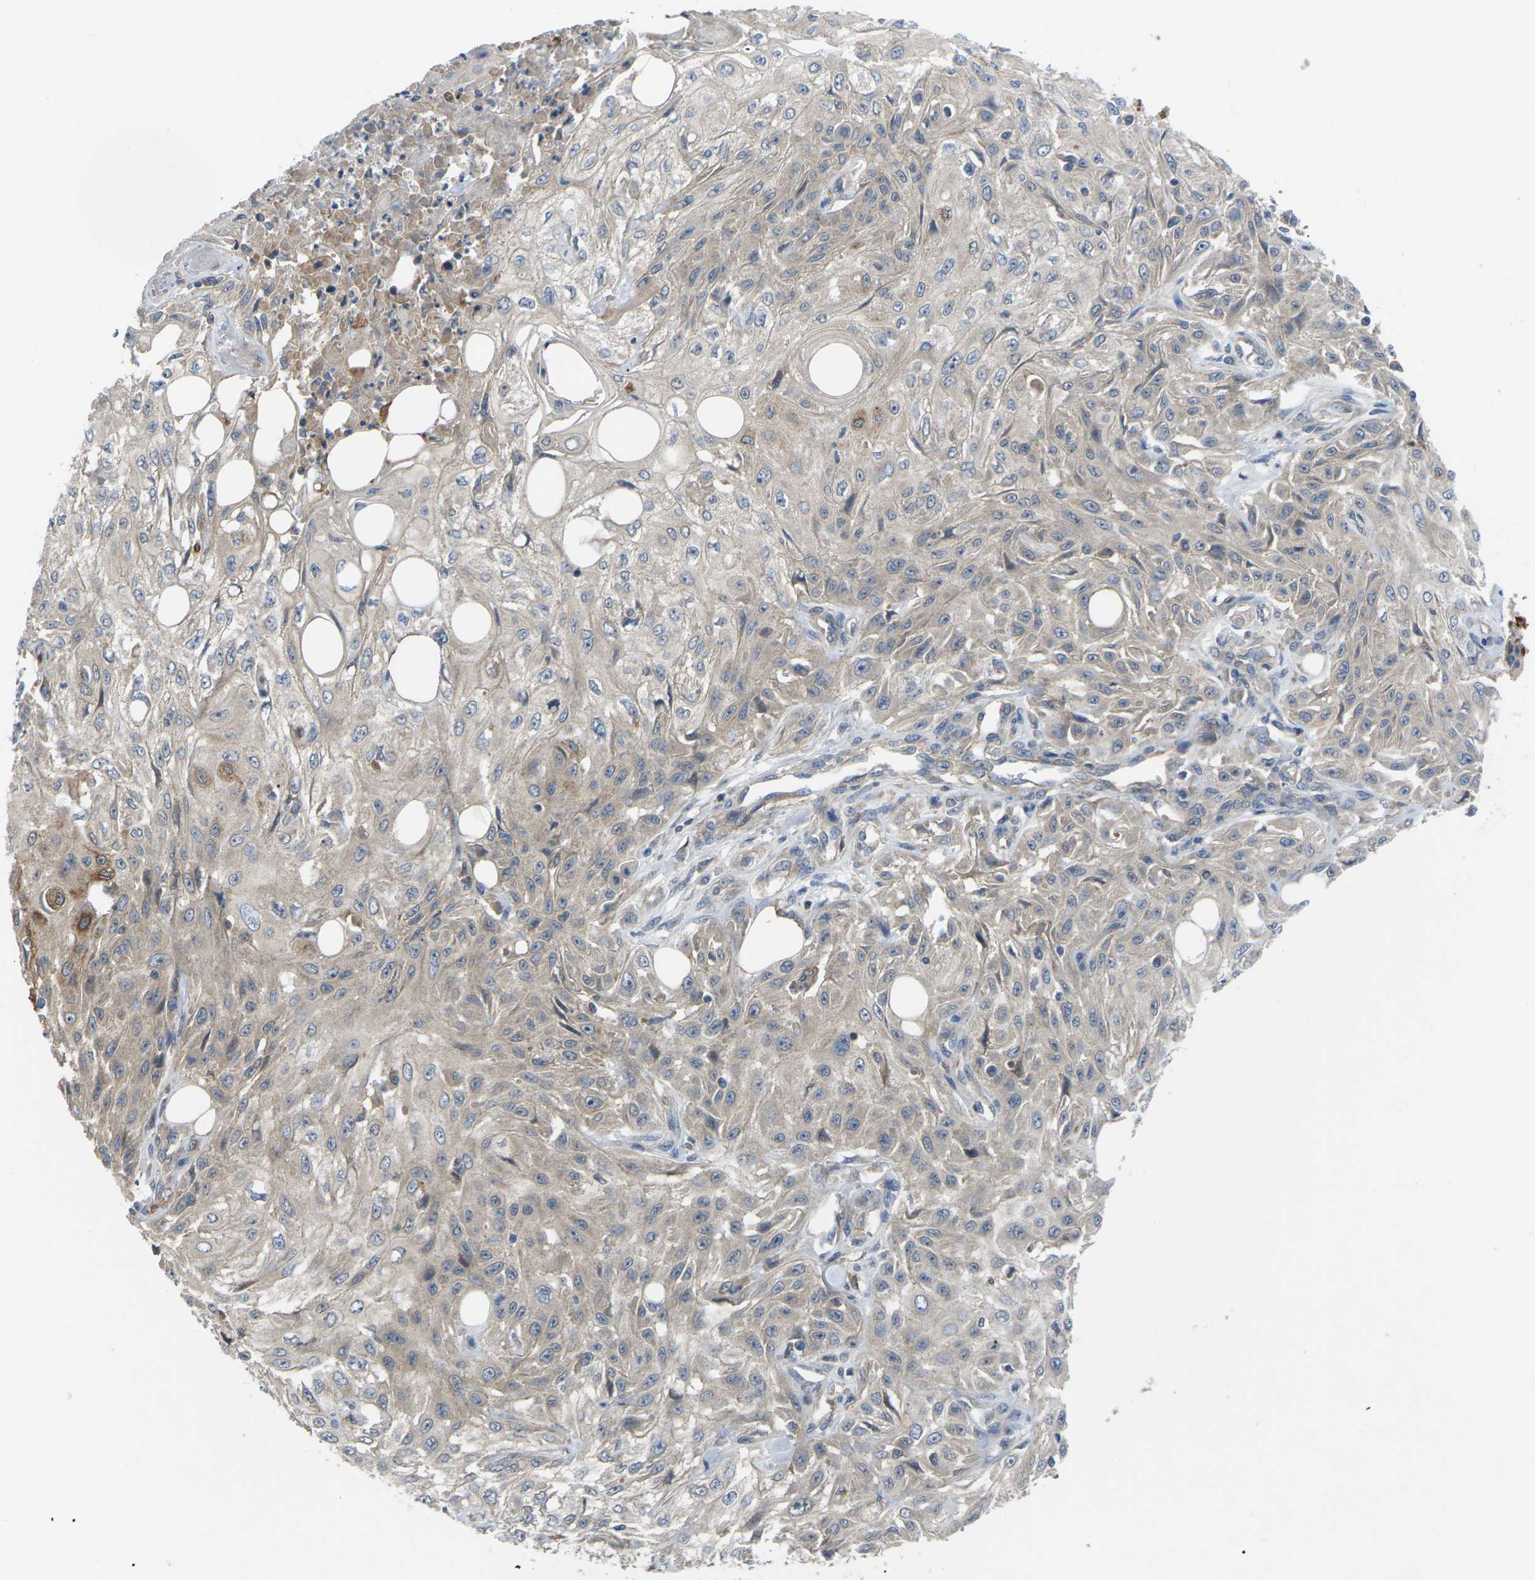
{"staining": {"intensity": "negative", "quantity": "none", "location": "none"}, "tissue": "skin cancer", "cell_type": "Tumor cells", "image_type": "cancer", "snomed": [{"axis": "morphology", "description": "Squamous cell carcinoma, NOS"}, {"axis": "topography", "description": "Skin"}], "caption": "Immunohistochemistry histopathology image of neoplastic tissue: human squamous cell carcinoma (skin) stained with DAB exhibits no significant protein expression in tumor cells.", "gene": "TIAM1", "patient": {"sex": "male", "age": 75}}